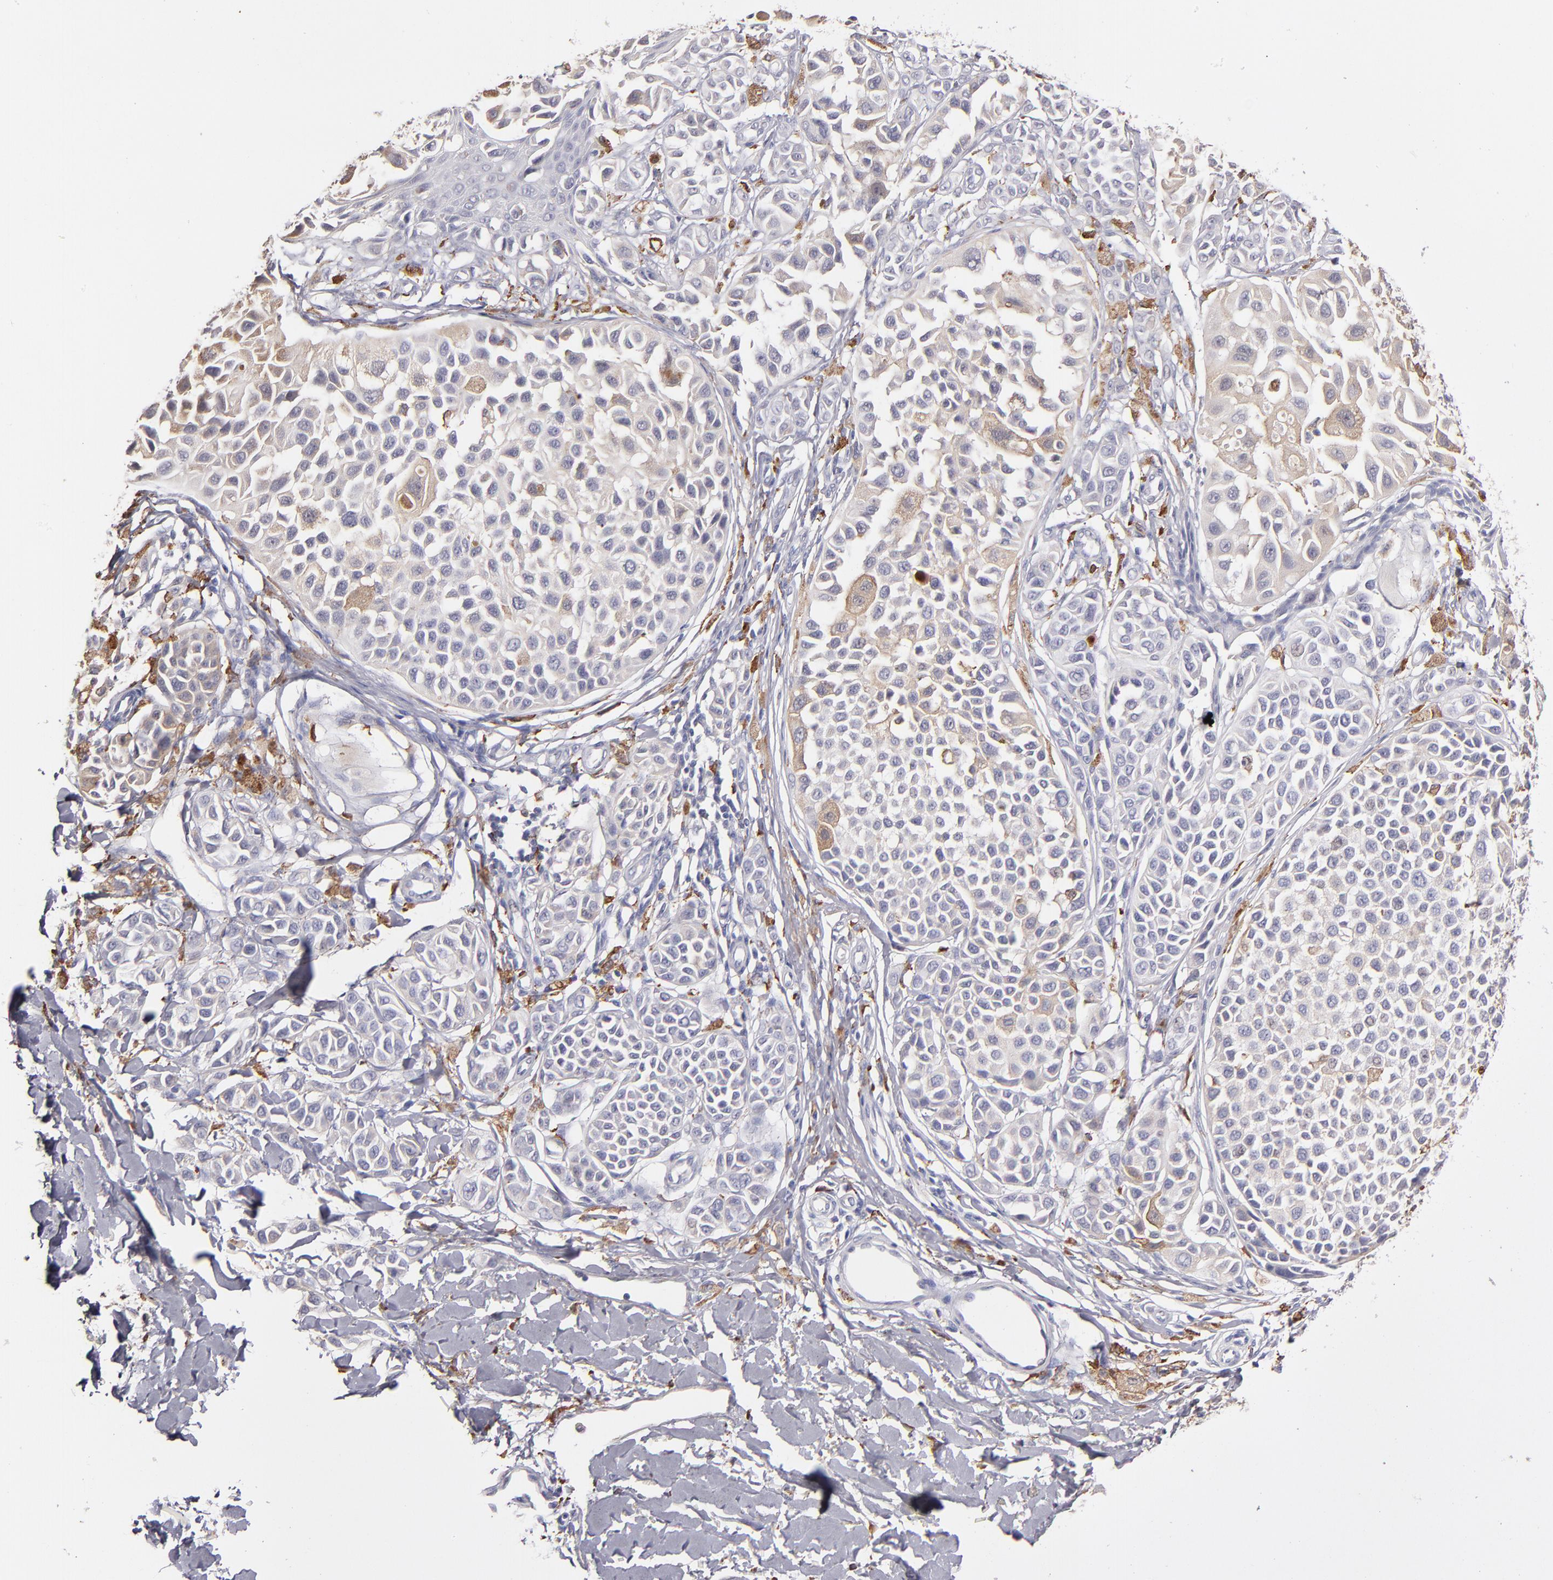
{"staining": {"intensity": "moderate", "quantity": ">75%", "location": "cytoplasmic/membranous"}, "tissue": "melanoma", "cell_type": "Tumor cells", "image_type": "cancer", "snomed": [{"axis": "morphology", "description": "Malignant melanoma, NOS"}, {"axis": "topography", "description": "Skin"}], "caption": "Brown immunohistochemical staining in melanoma displays moderate cytoplasmic/membranous positivity in about >75% of tumor cells. Nuclei are stained in blue.", "gene": "GLDC", "patient": {"sex": "female", "age": 38}}